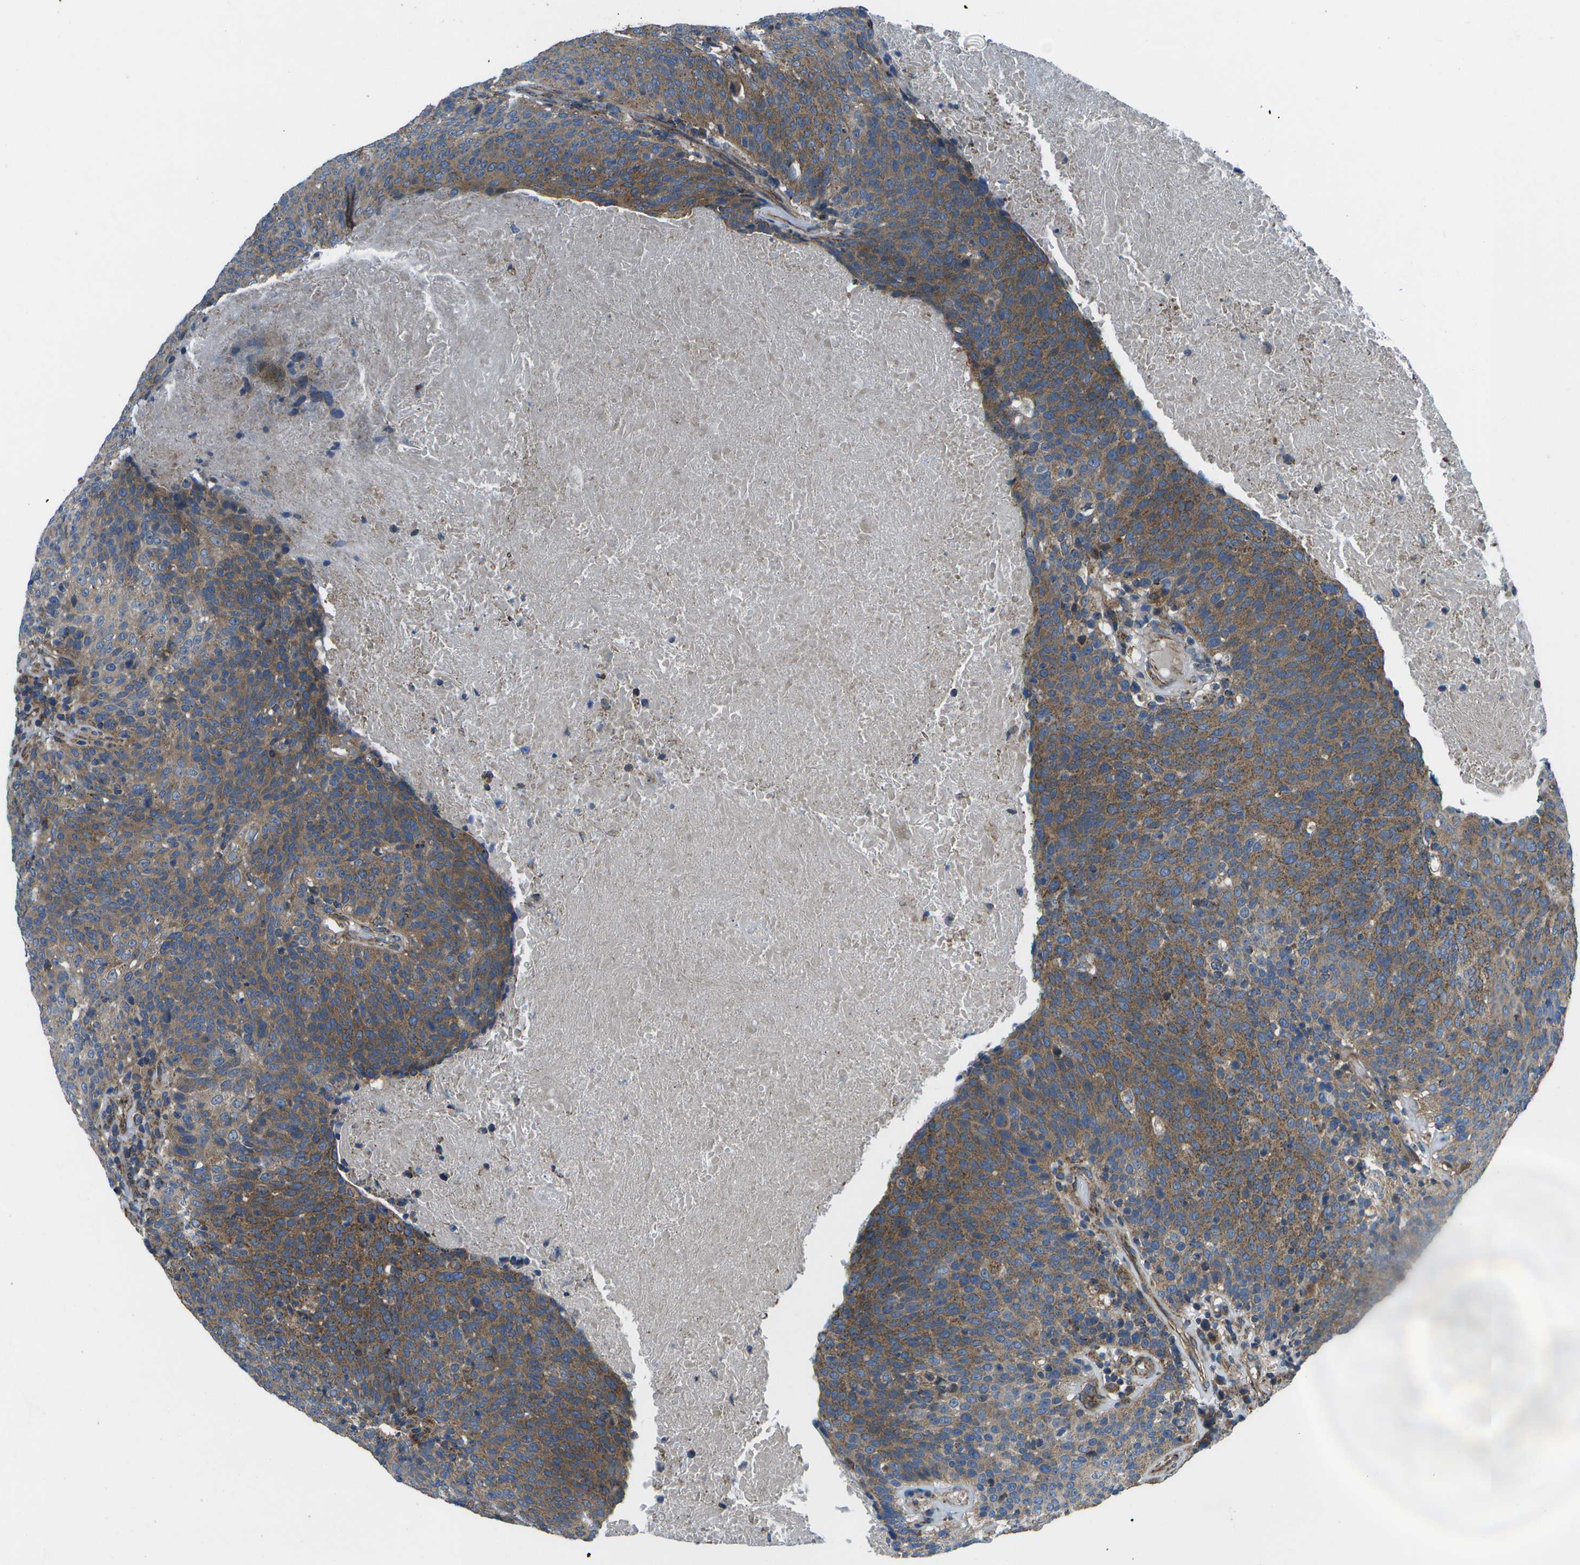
{"staining": {"intensity": "moderate", "quantity": ">75%", "location": "cytoplasmic/membranous"}, "tissue": "head and neck cancer", "cell_type": "Tumor cells", "image_type": "cancer", "snomed": [{"axis": "morphology", "description": "Squamous cell carcinoma, NOS"}, {"axis": "morphology", "description": "Squamous cell carcinoma, metastatic, NOS"}, {"axis": "topography", "description": "Lymph node"}, {"axis": "topography", "description": "Head-Neck"}], "caption": "Protein positivity by IHC shows moderate cytoplasmic/membranous expression in approximately >75% of tumor cells in squamous cell carcinoma (head and neck).", "gene": "MVK", "patient": {"sex": "male", "age": 62}}